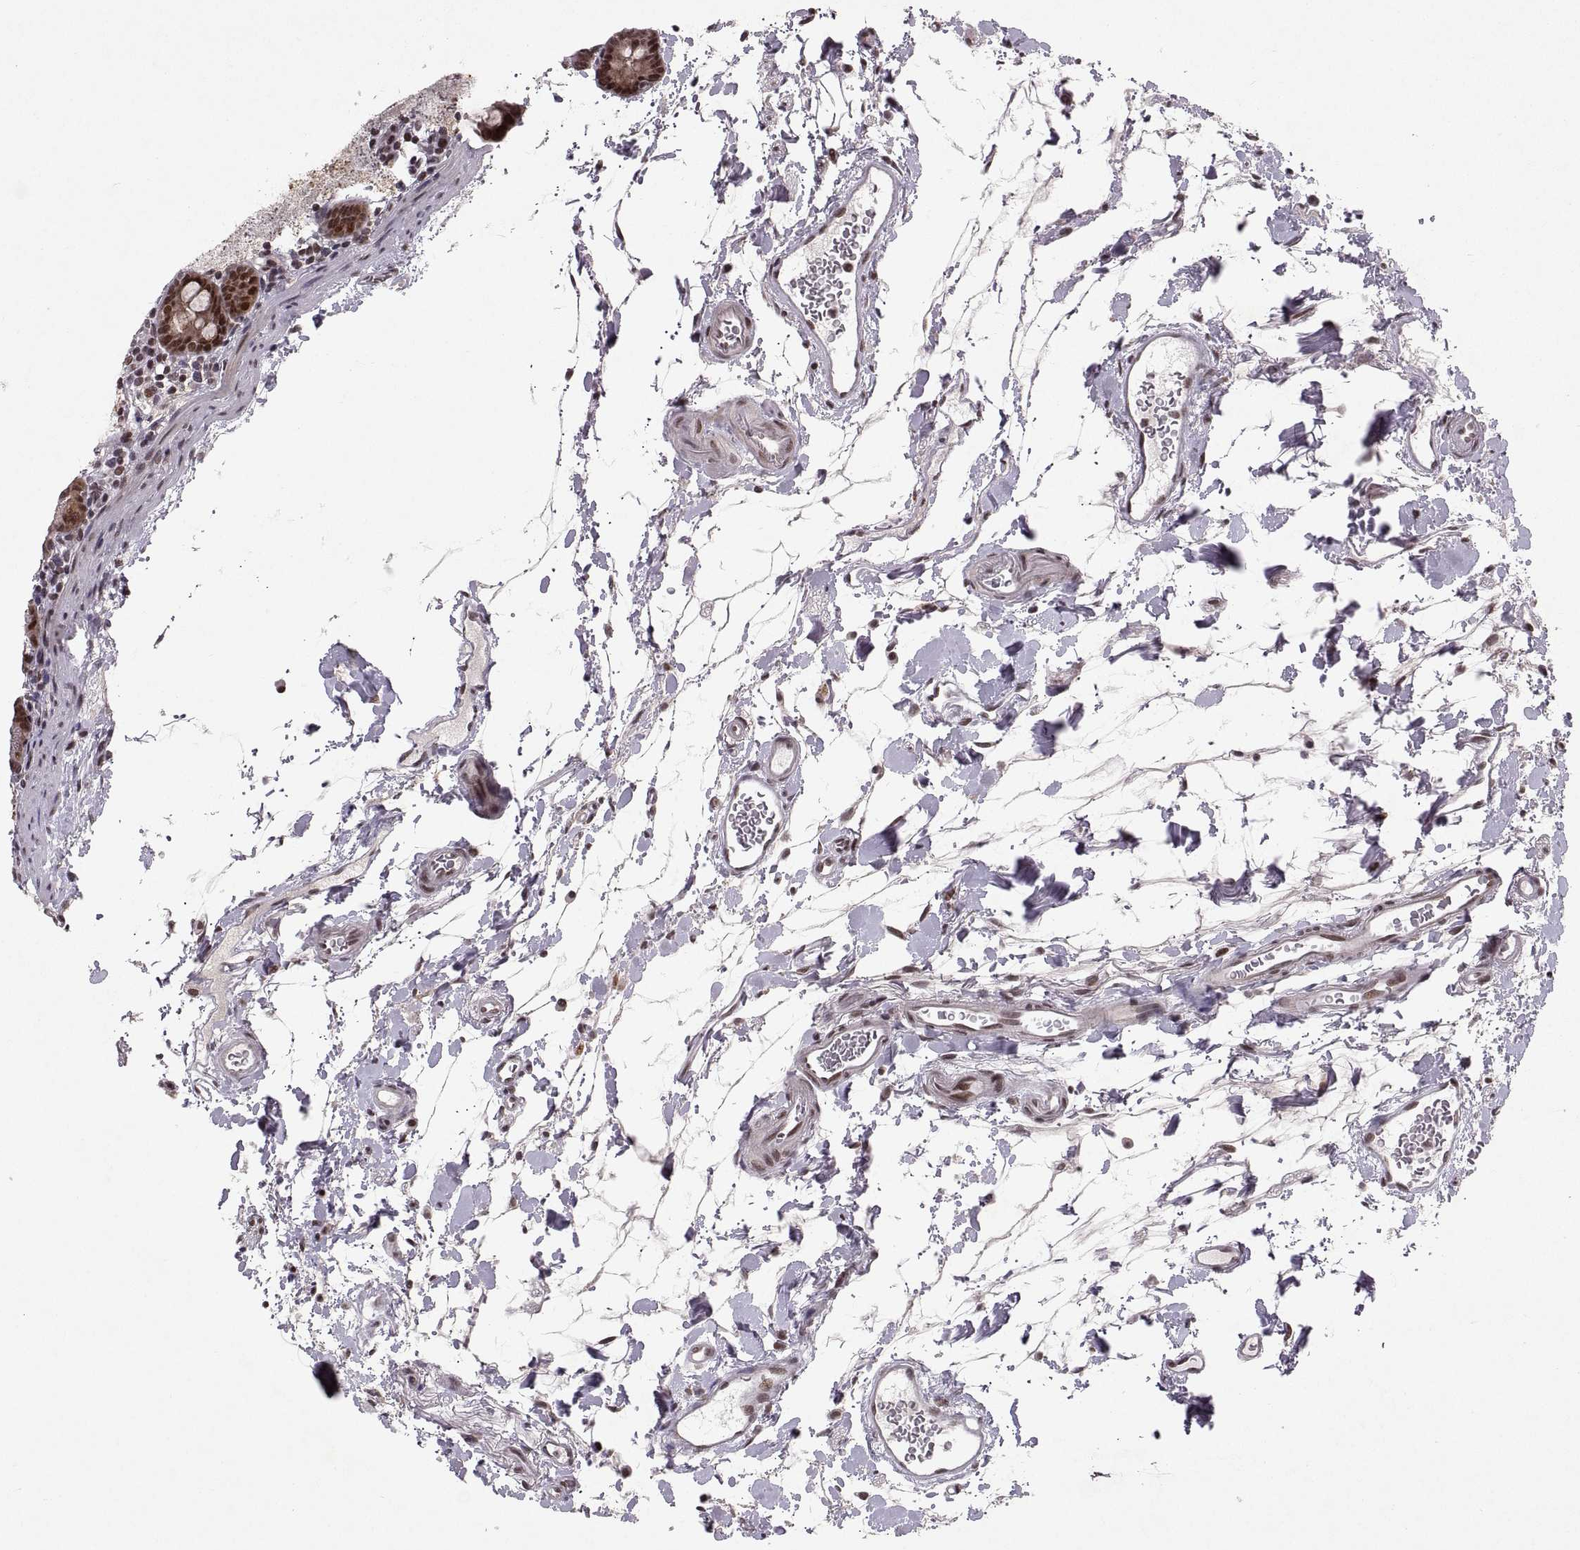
{"staining": {"intensity": "strong", "quantity": ">75%", "location": "cytoplasmic/membranous,nuclear"}, "tissue": "small intestine", "cell_type": "Glandular cells", "image_type": "normal", "snomed": [{"axis": "morphology", "description": "Normal tissue, NOS"}, {"axis": "topography", "description": "Small intestine"}], "caption": "Approximately >75% of glandular cells in normal human small intestine reveal strong cytoplasmic/membranous,nuclear protein expression as visualized by brown immunohistochemical staining.", "gene": "MT1E", "patient": {"sex": "female", "age": 44}}